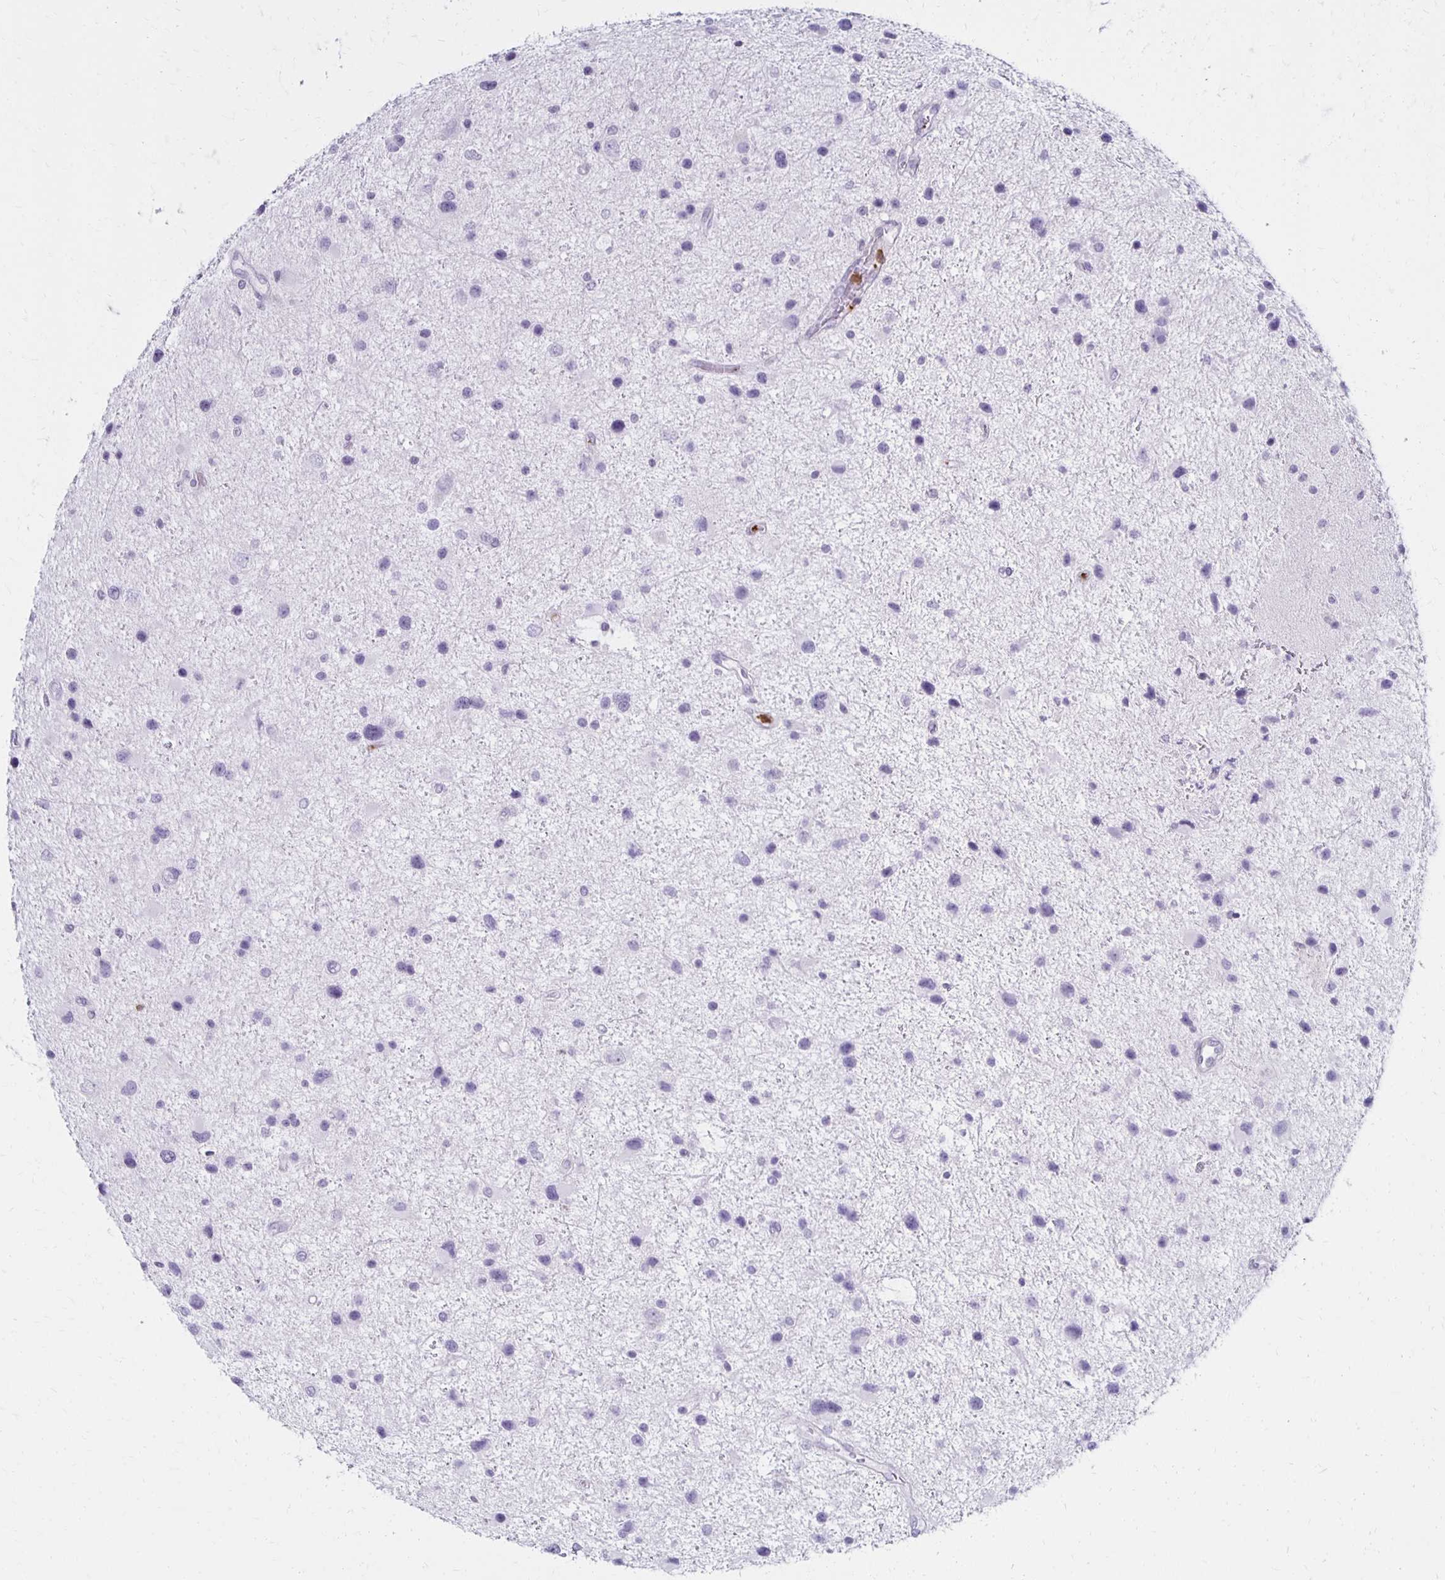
{"staining": {"intensity": "negative", "quantity": "none", "location": "none"}, "tissue": "glioma", "cell_type": "Tumor cells", "image_type": "cancer", "snomed": [{"axis": "morphology", "description": "Glioma, malignant, Low grade"}, {"axis": "topography", "description": "Brain"}], "caption": "An IHC photomicrograph of malignant glioma (low-grade) is shown. There is no staining in tumor cells of malignant glioma (low-grade).", "gene": "CCL21", "patient": {"sex": "female", "age": 32}}